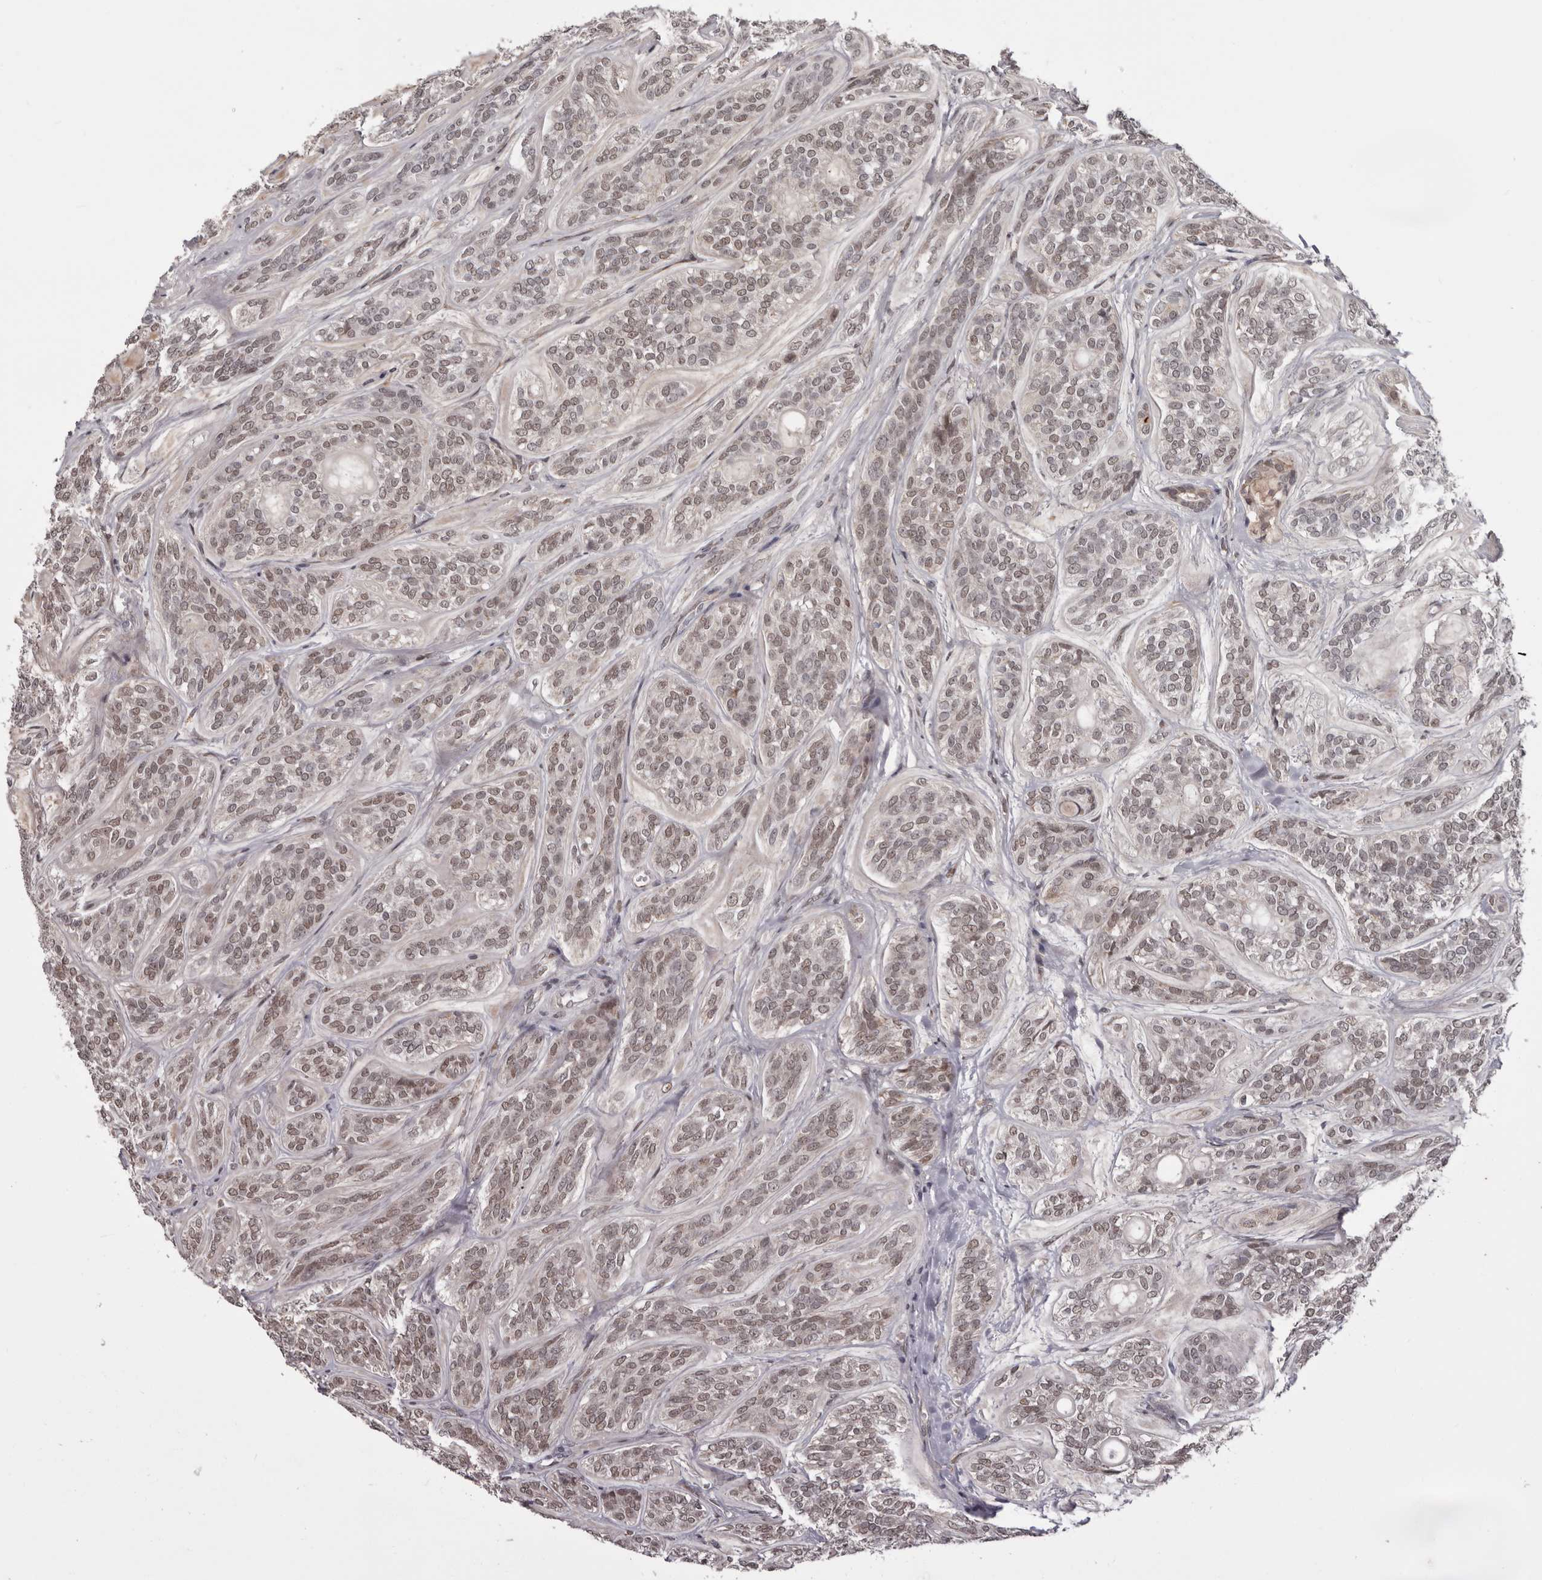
{"staining": {"intensity": "moderate", "quantity": ">75%", "location": "nuclear"}, "tissue": "head and neck cancer", "cell_type": "Tumor cells", "image_type": "cancer", "snomed": [{"axis": "morphology", "description": "Adenocarcinoma, NOS"}, {"axis": "topography", "description": "Head-Neck"}], "caption": "Moderate nuclear protein staining is present in approximately >75% of tumor cells in head and neck cancer.", "gene": "MOGAT2", "patient": {"sex": "male", "age": 66}}